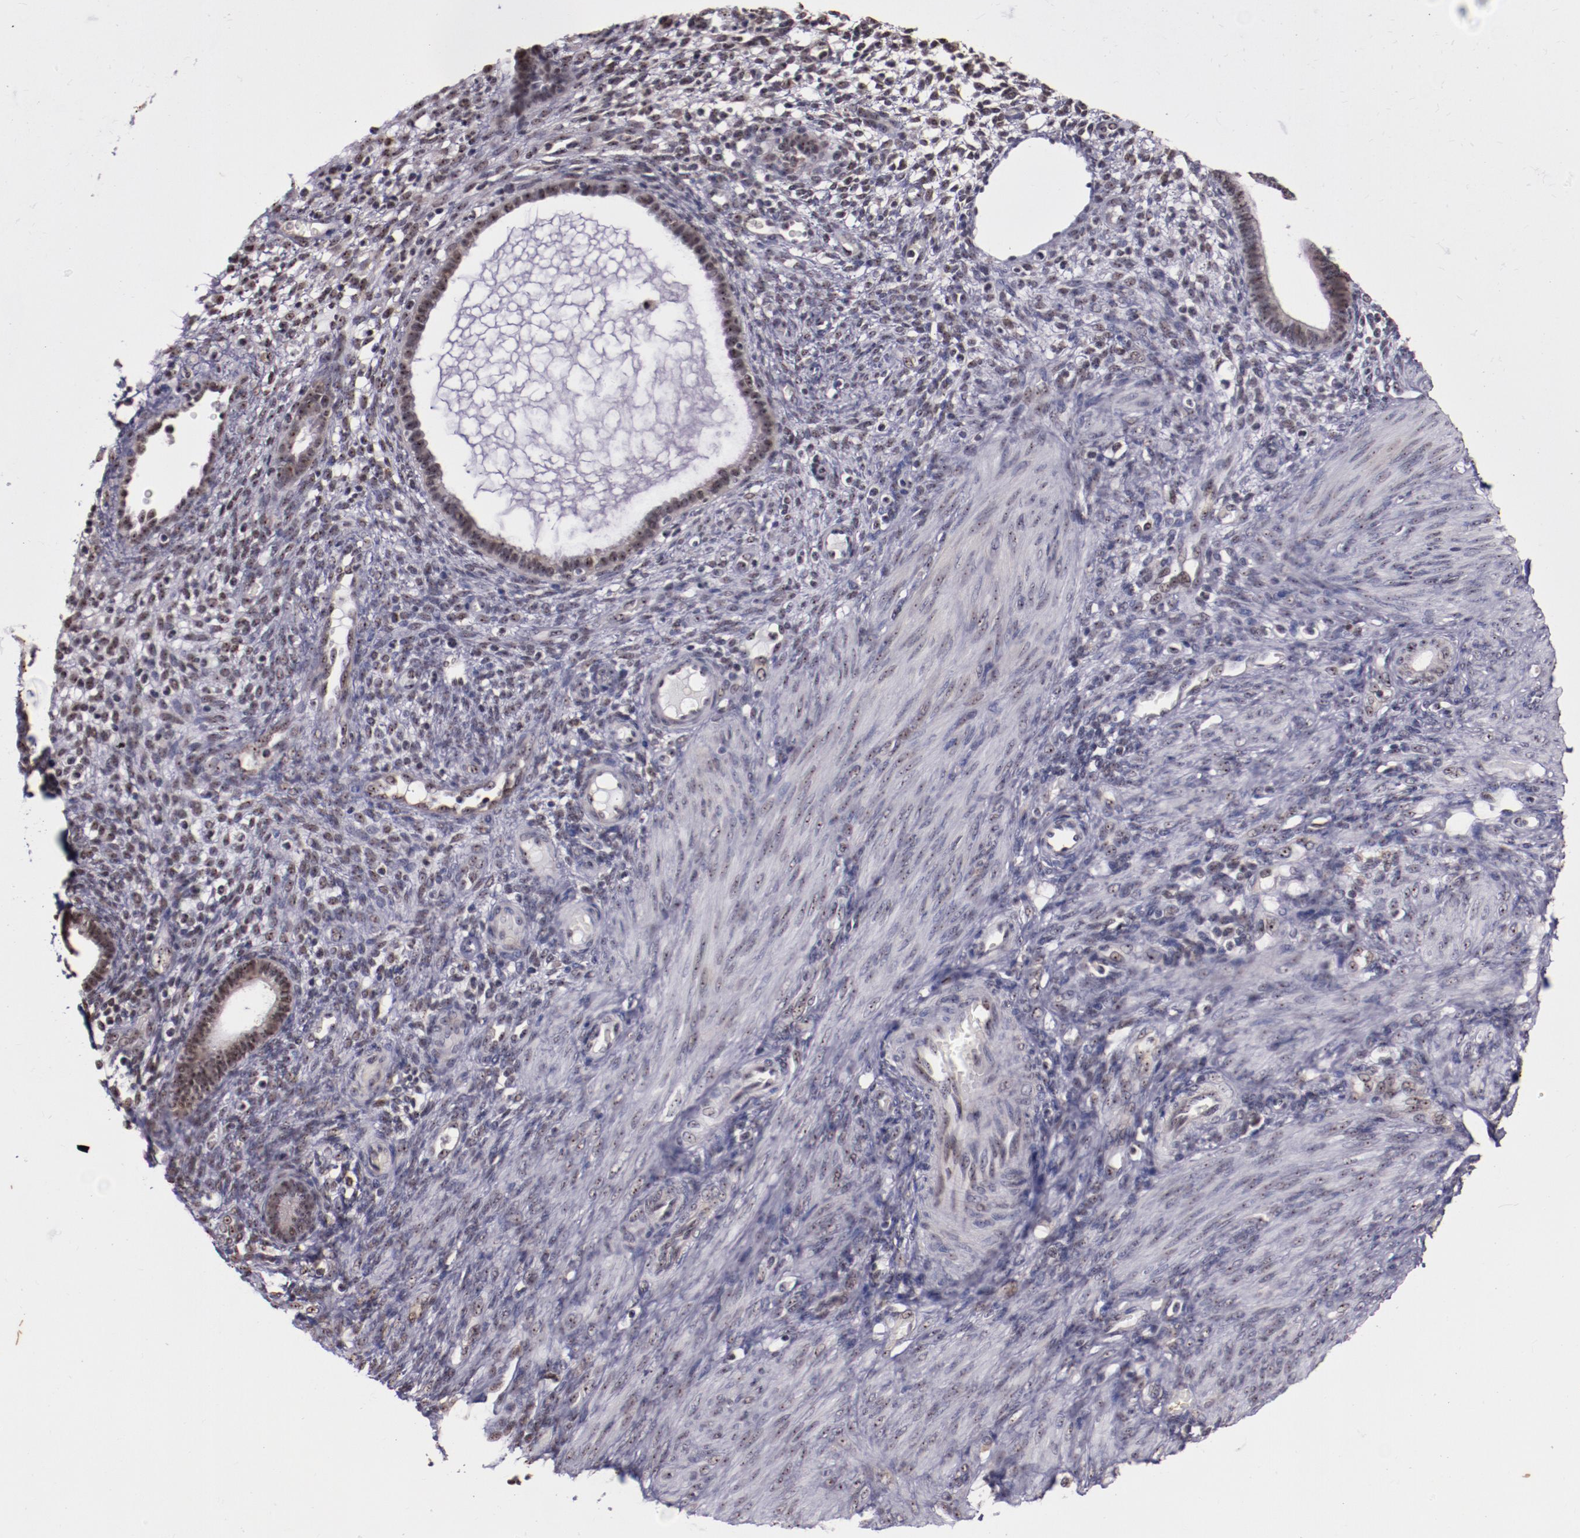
{"staining": {"intensity": "moderate", "quantity": ">75%", "location": "nuclear"}, "tissue": "endometrium", "cell_type": "Cells in endometrial stroma", "image_type": "normal", "snomed": [{"axis": "morphology", "description": "Normal tissue, NOS"}, {"axis": "topography", "description": "Endometrium"}], "caption": "Immunohistochemistry of normal endometrium demonstrates medium levels of moderate nuclear staining in approximately >75% of cells in endometrial stroma. The staining is performed using DAB (3,3'-diaminobenzidine) brown chromogen to label protein expression. The nuclei are counter-stained blue using hematoxylin.", "gene": "CECR2", "patient": {"sex": "female", "age": 72}}